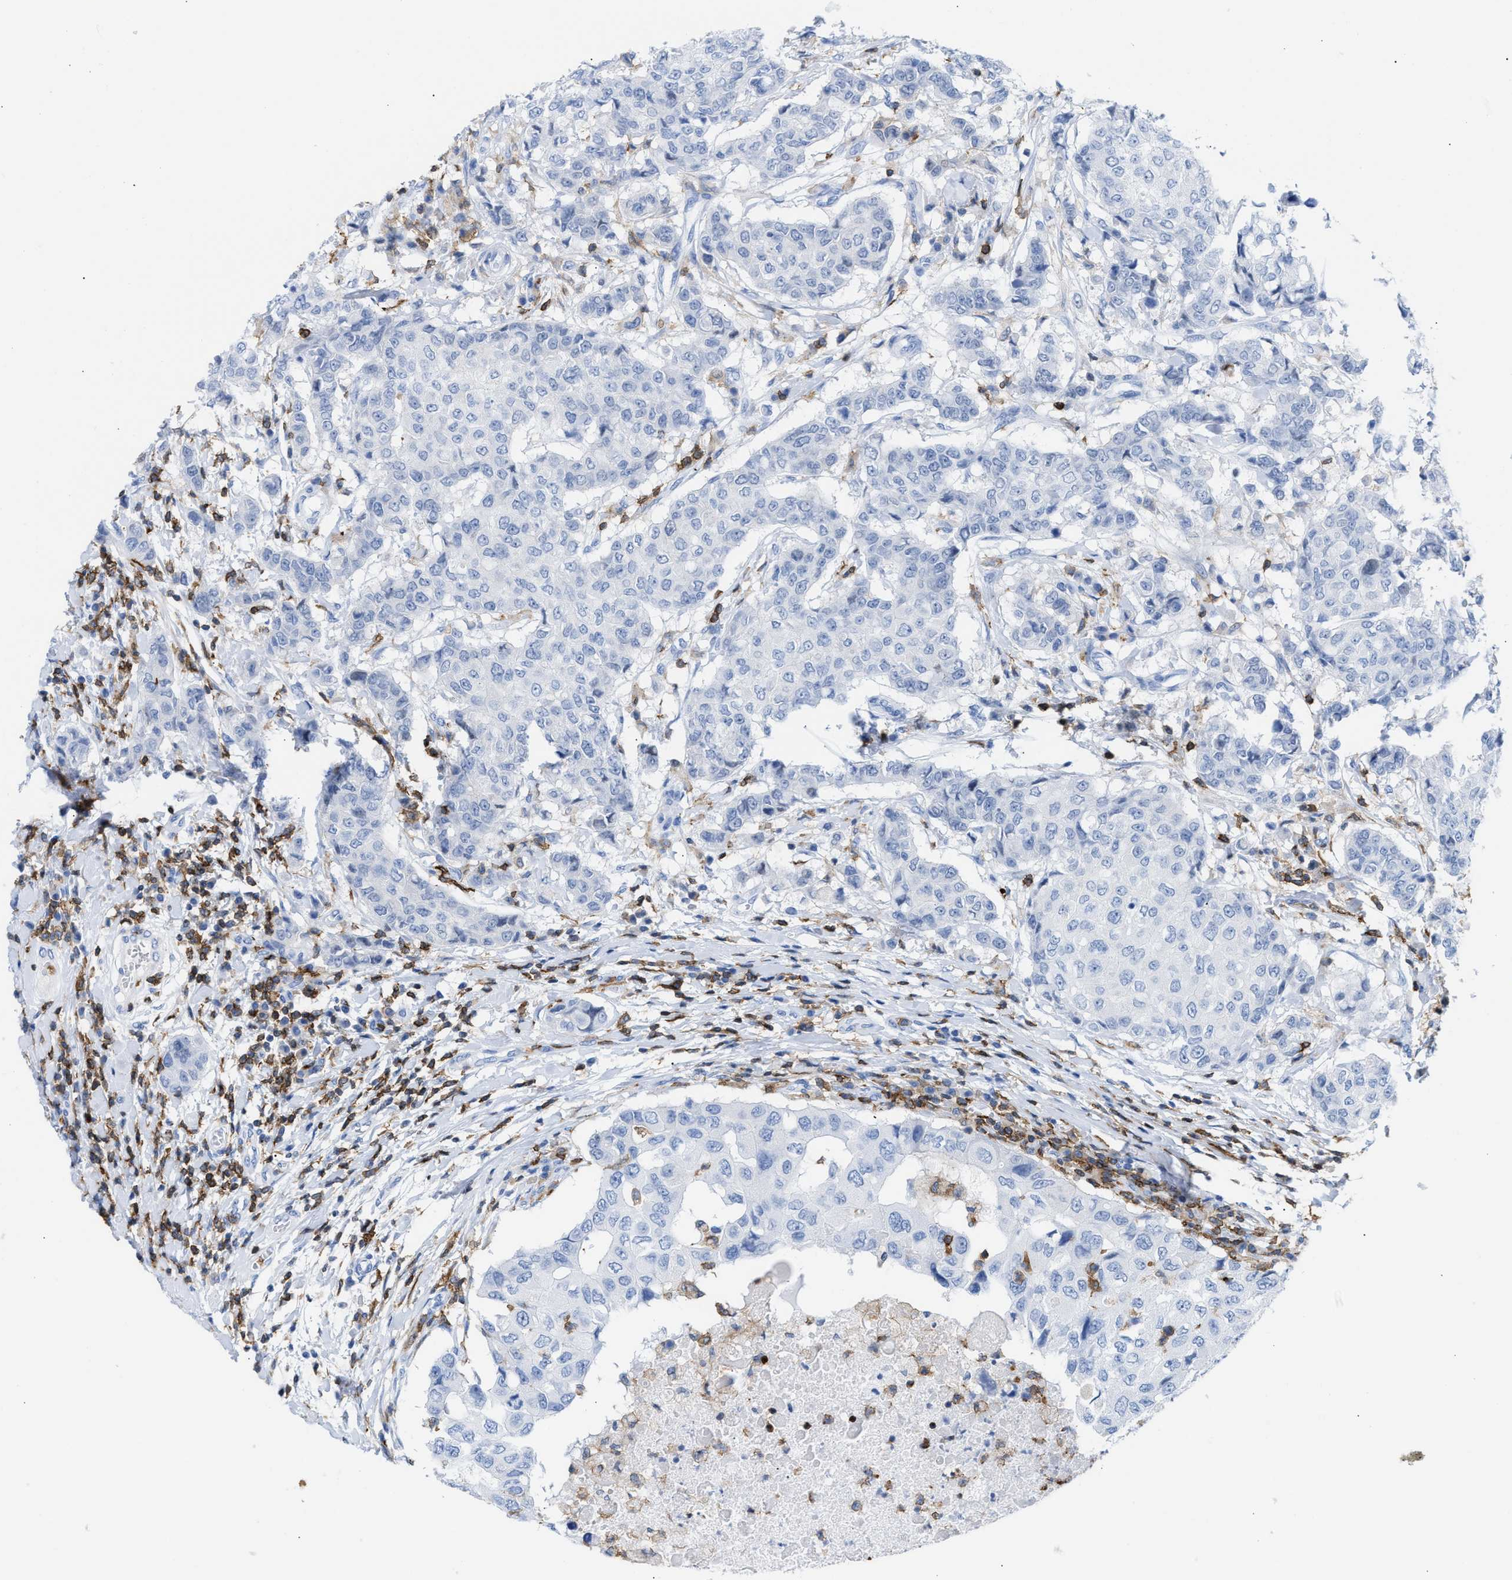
{"staining": {"intensity": "negative", "quantity": "none", "location": "none"}, "tissue": "breast cancer", "cell_type": "Tumor cells", "image_type": "cancer", "snomed": [{"axis": "morphology", "description": "Duct carcinoma"}, {"axis": "topography", "description": "Breast"}], "caption": "A histopathology image of human breast invasive ductal carcinoma is negative for staining in tumor cells. (DAB immunohistochemistry (IHC) with hematoxylin counter stain).", "gene": "LCP1", "patient": {"sex": "female", "age": 27}}